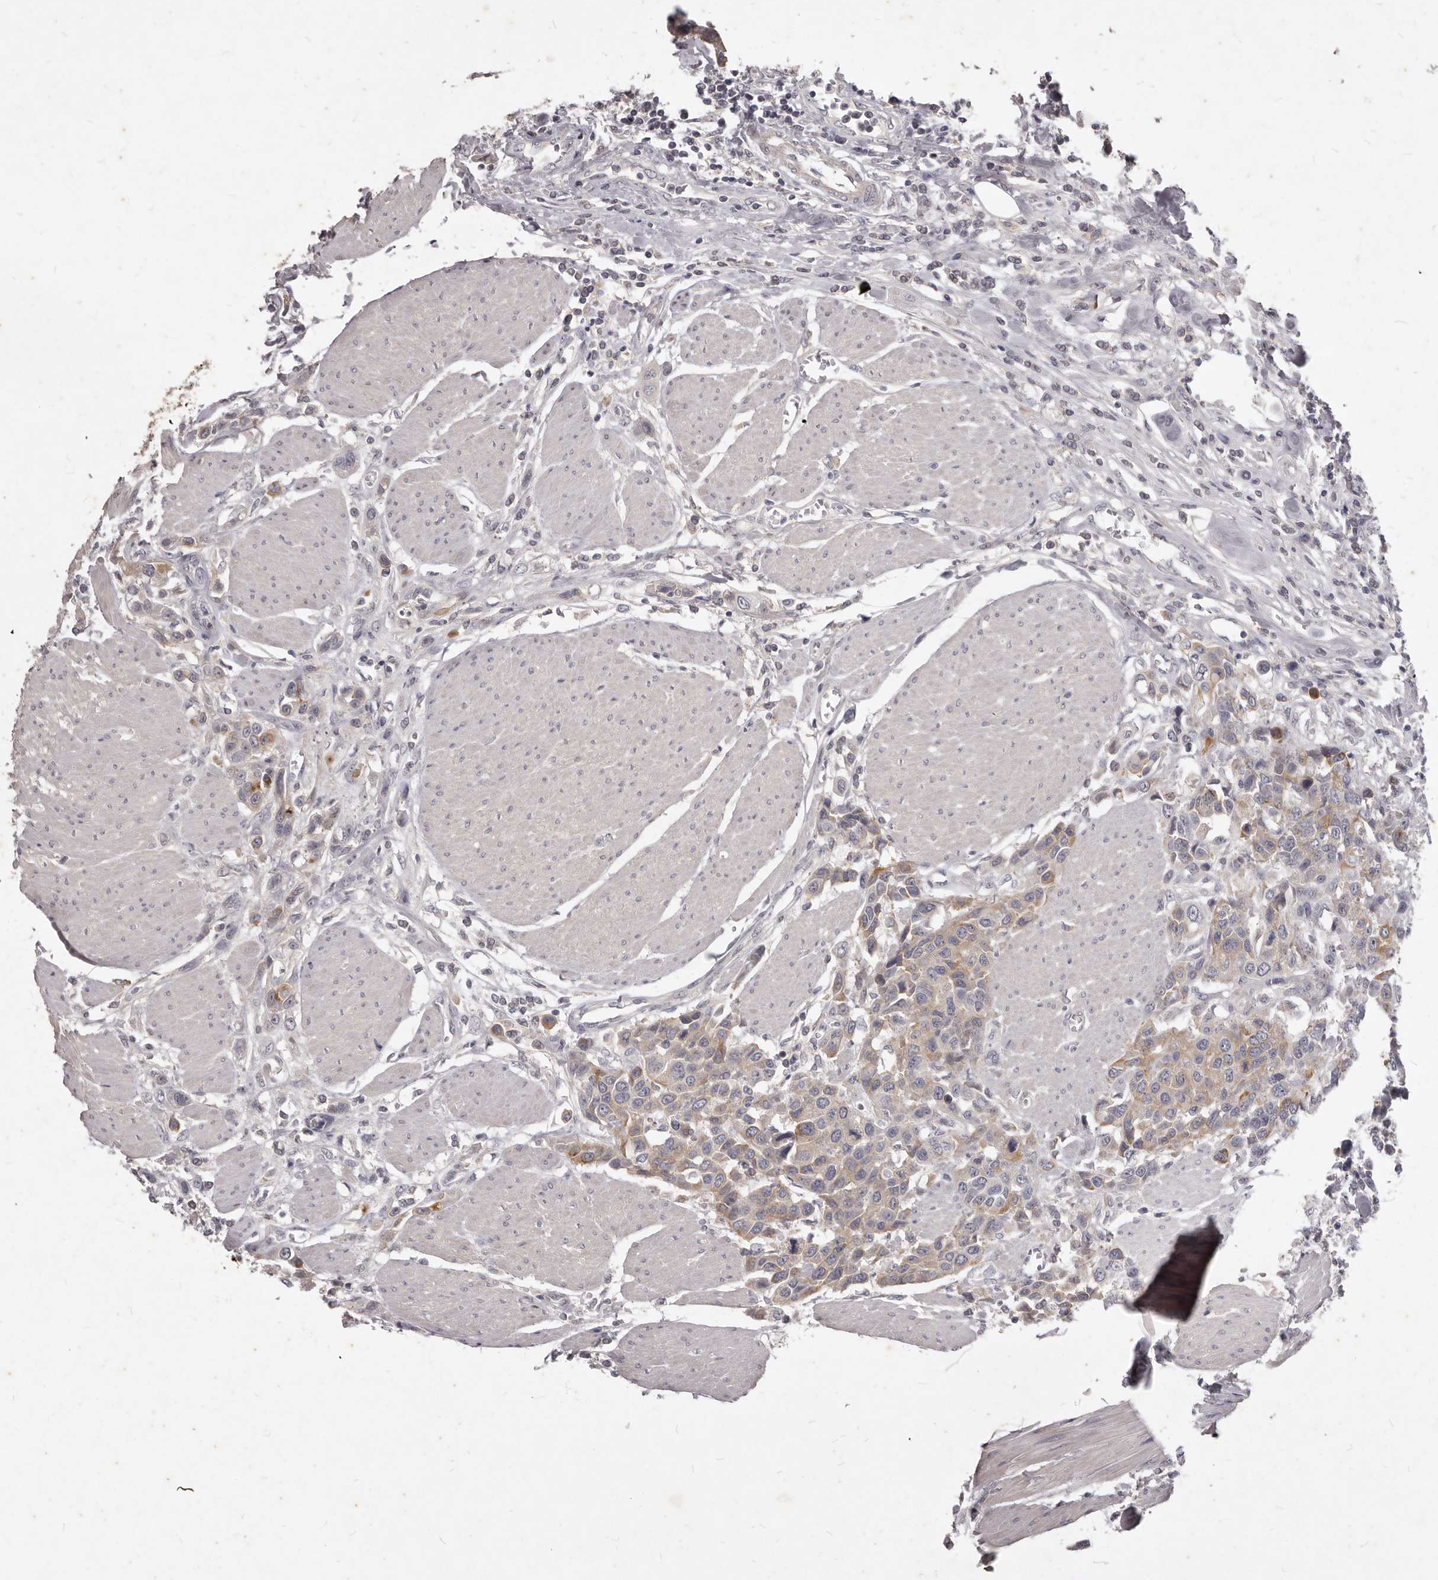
{"staining": {"intensity": "weak", "quantity": ">75%", "location": "cytoplasmic/membranous"}, "tissue": "urothelial cancer", "cell_type": "Tumor cells", "image_type": "cancer", "snomed": [{"axis": "morphology", "description": "Urothelial carcinoma, High grade"}, {"axis": "topography", "description": "Urinary bladder"}], "caption": "Urothelial carcinoma (high-grade) tissue reveals weak cytoplasmic/membranous staining in approximately >75% of tumor cells, visualized by immunohistochemistry.", "gene": "GPRC5C", "patient": {"sex": "male", "age": 50}}